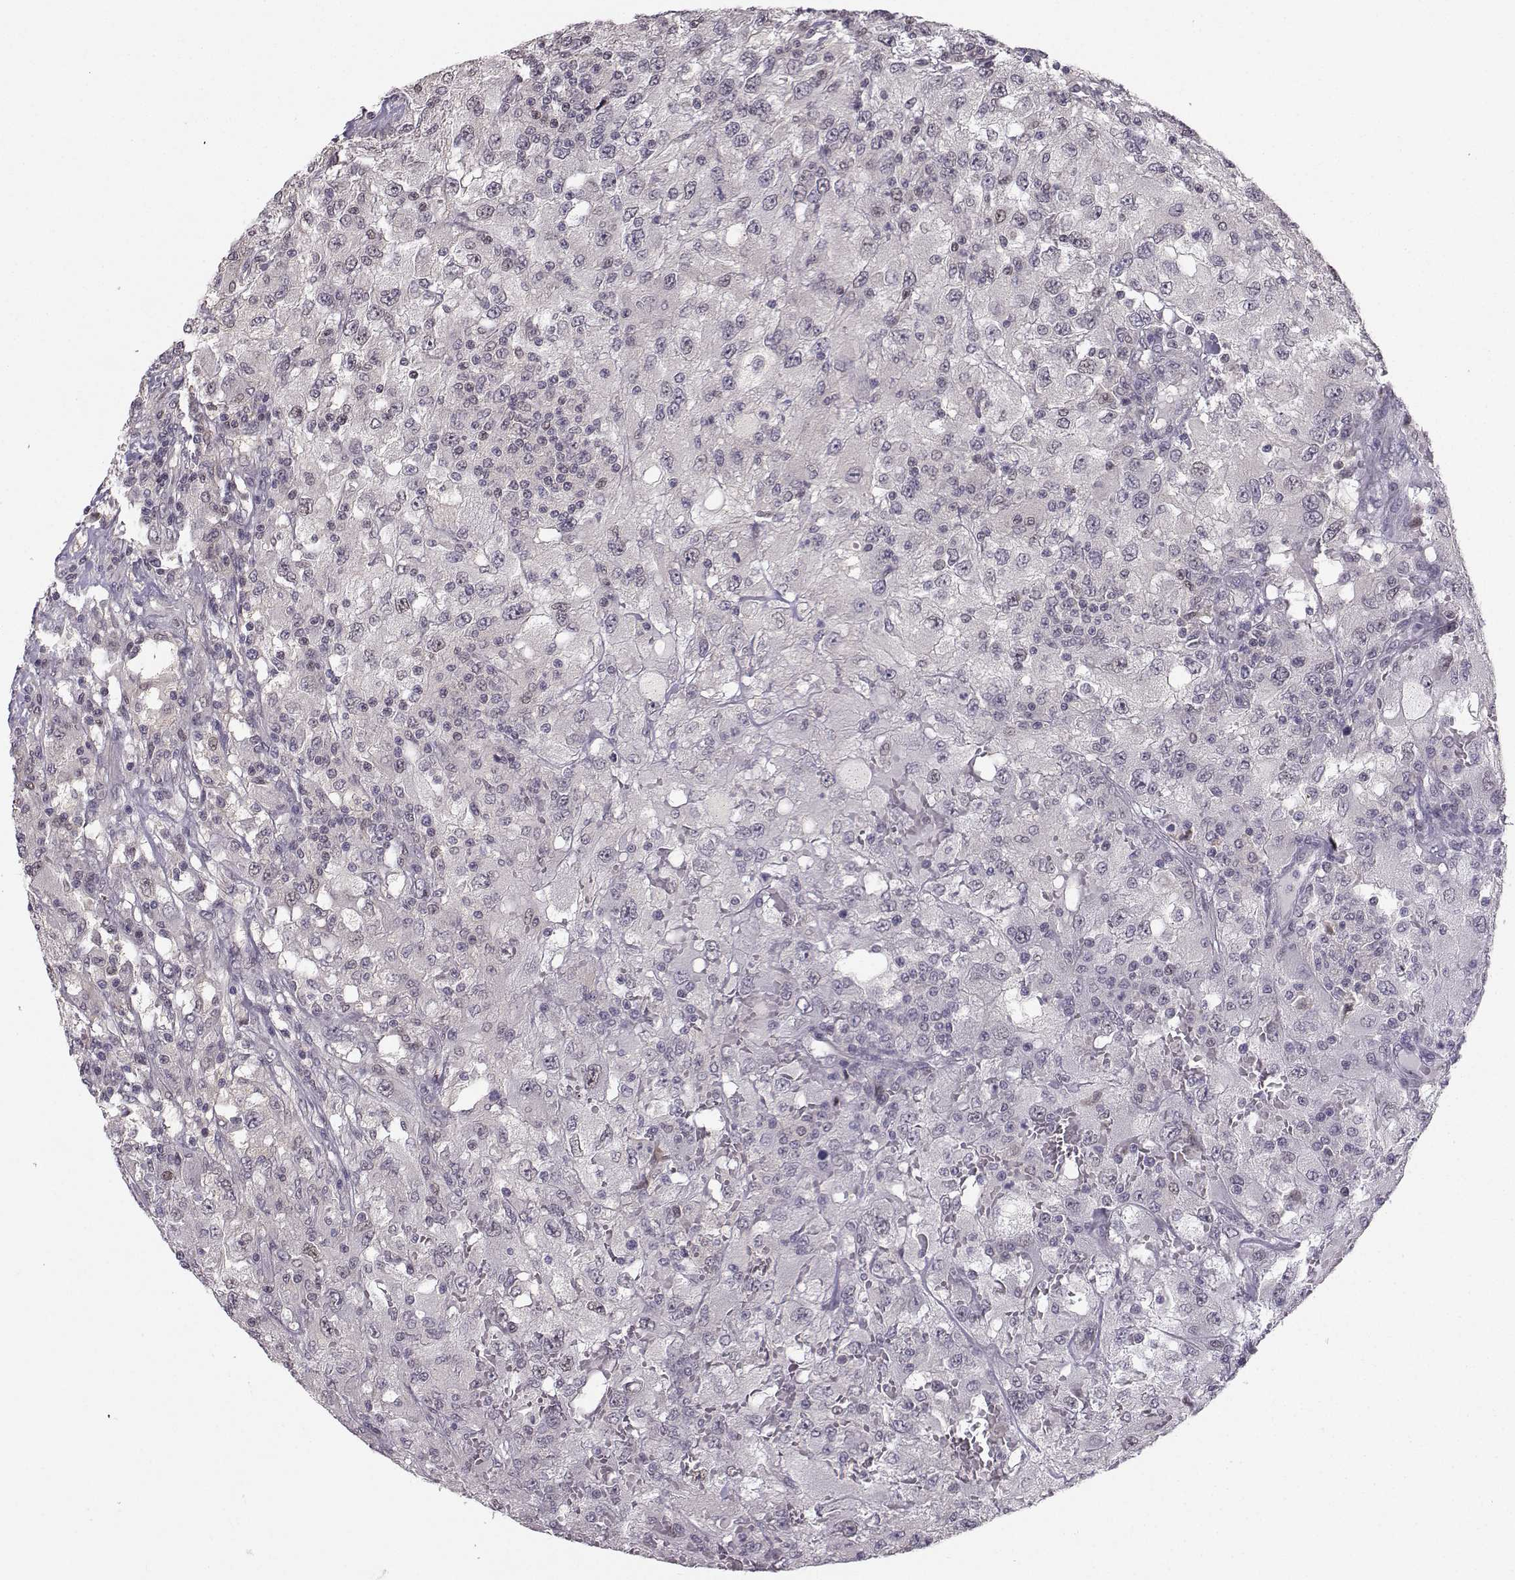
{"staining": {"intensity": "negative", "quantity": "none", "location": "none"}, "tissue": "renal cancer", "cell_type": "Tumor cells", "image_type": "cancer", "snomed": [{"axis": "morphology", "description": "Adenocarcinoma, NOS"}, {"axis": "topography", "description": "Kidney"}], "caption": "Immunohistochemical staining of human adenocarcinoma (renal) reveals no significant expression in tumor cells. The staining was performed using DAB to visualize the protein expression in brown, while the nuclei were stained in blue with hematoxylin (Magnification: 20x).", "gene": "PKP2", "patient": {"sex": "female", "age": 67}}